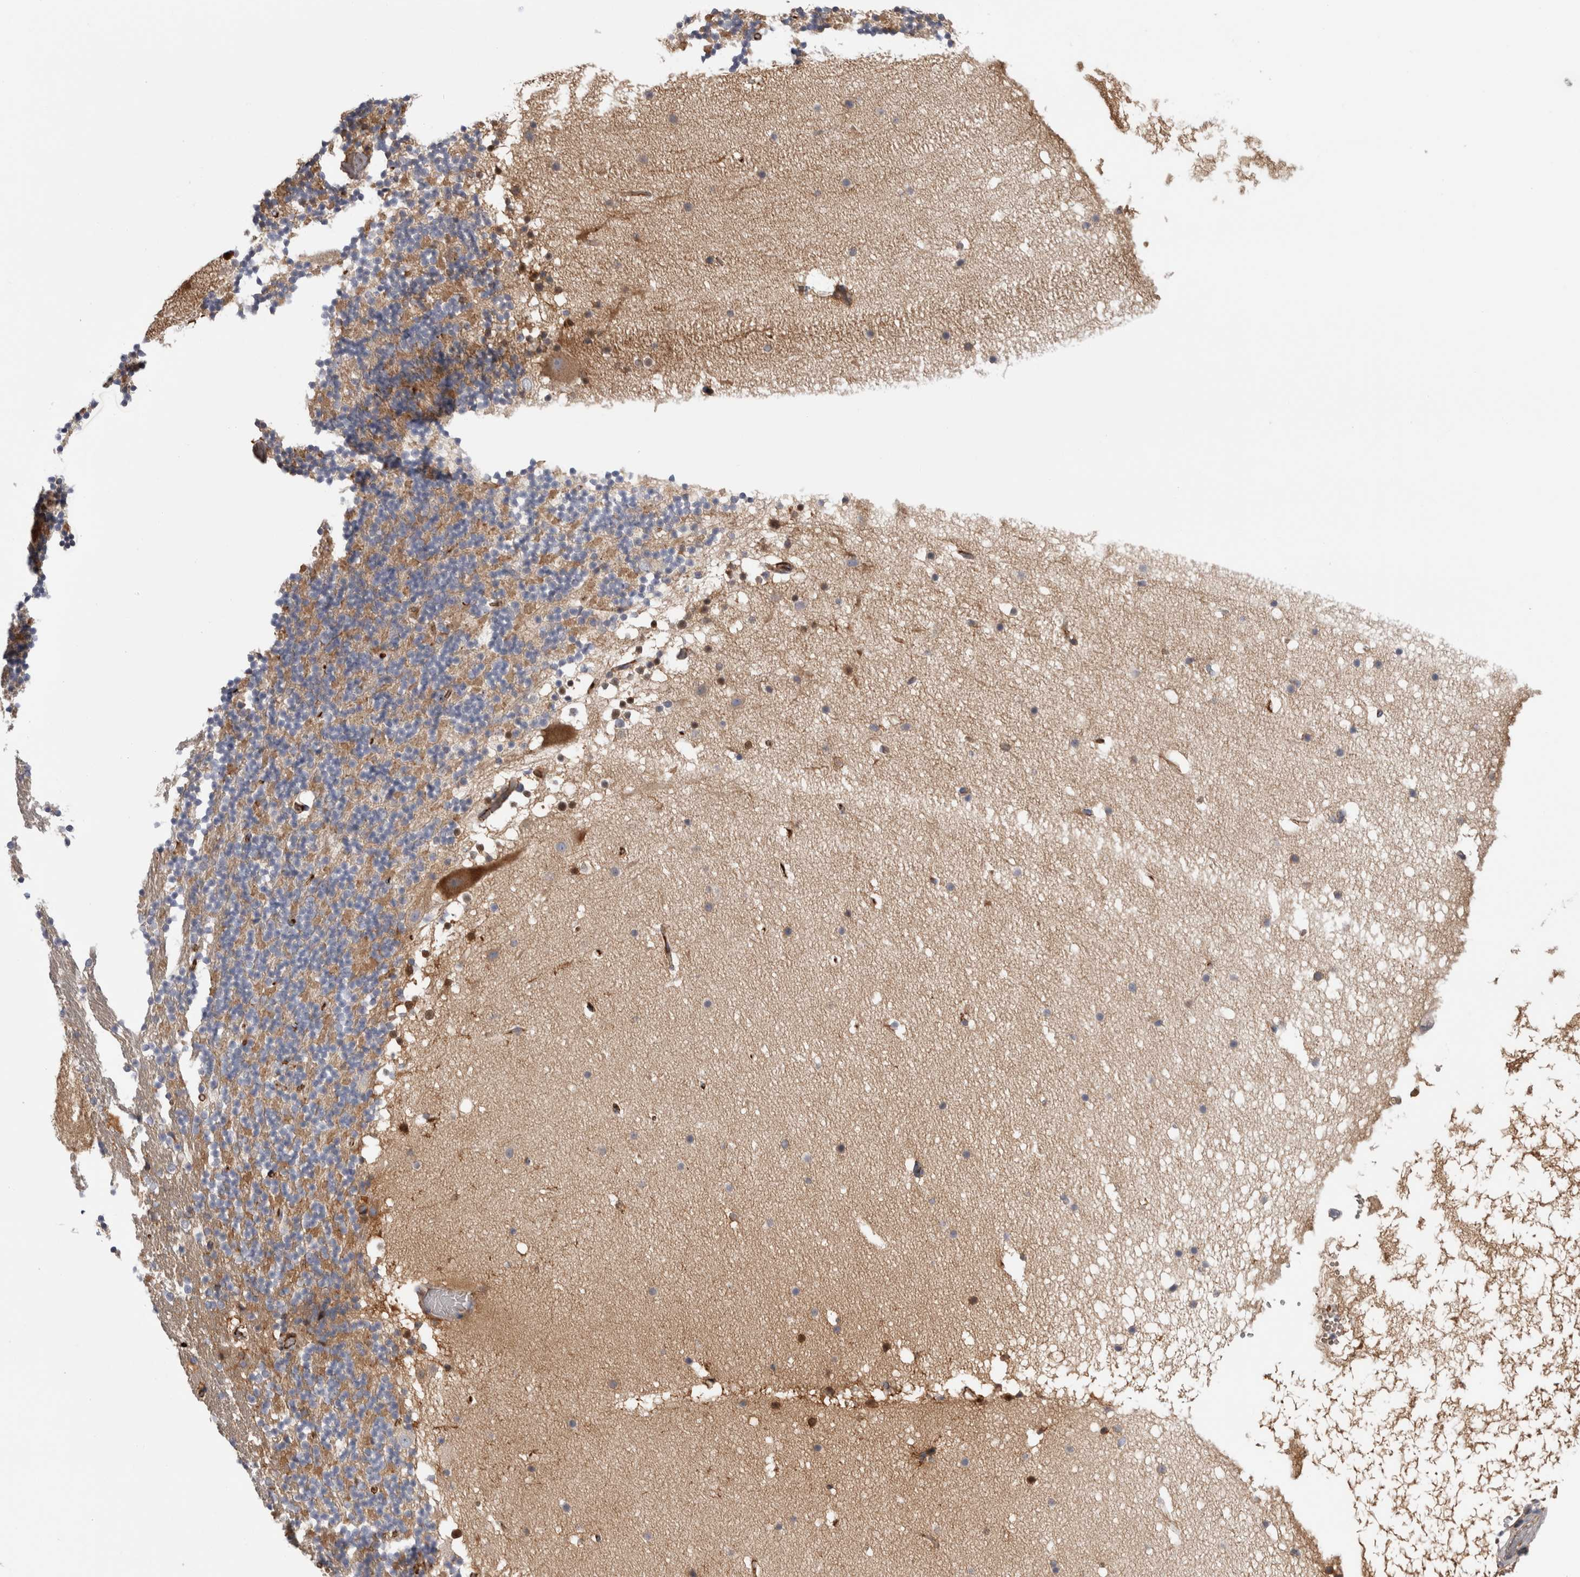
{"staining": {"intensity": "moderate", "quantity": "25%-75%", "location": "cytoplasmic/membranous"}, "tissue": "cerebellum", "cell_type": "Cells in granular layer", "image_type": "normal", "snomed": [{"axis": "morphology", "description": "Normal tissue, NOS"}, {"axis": "topography", "description": "Cerebellum"}], "caption": "Immunohistochemical staining of unremarkable human cerebellum demonstrates medium levels of moderate cytoplasmic/membranous staining in approximately 25%-75% of cells in granular layer. (brown staining indicates protein expression, while blue staining denotes nuclei).", "gene": "TBCE", "patient": {"sex": "male", "age": 57}}